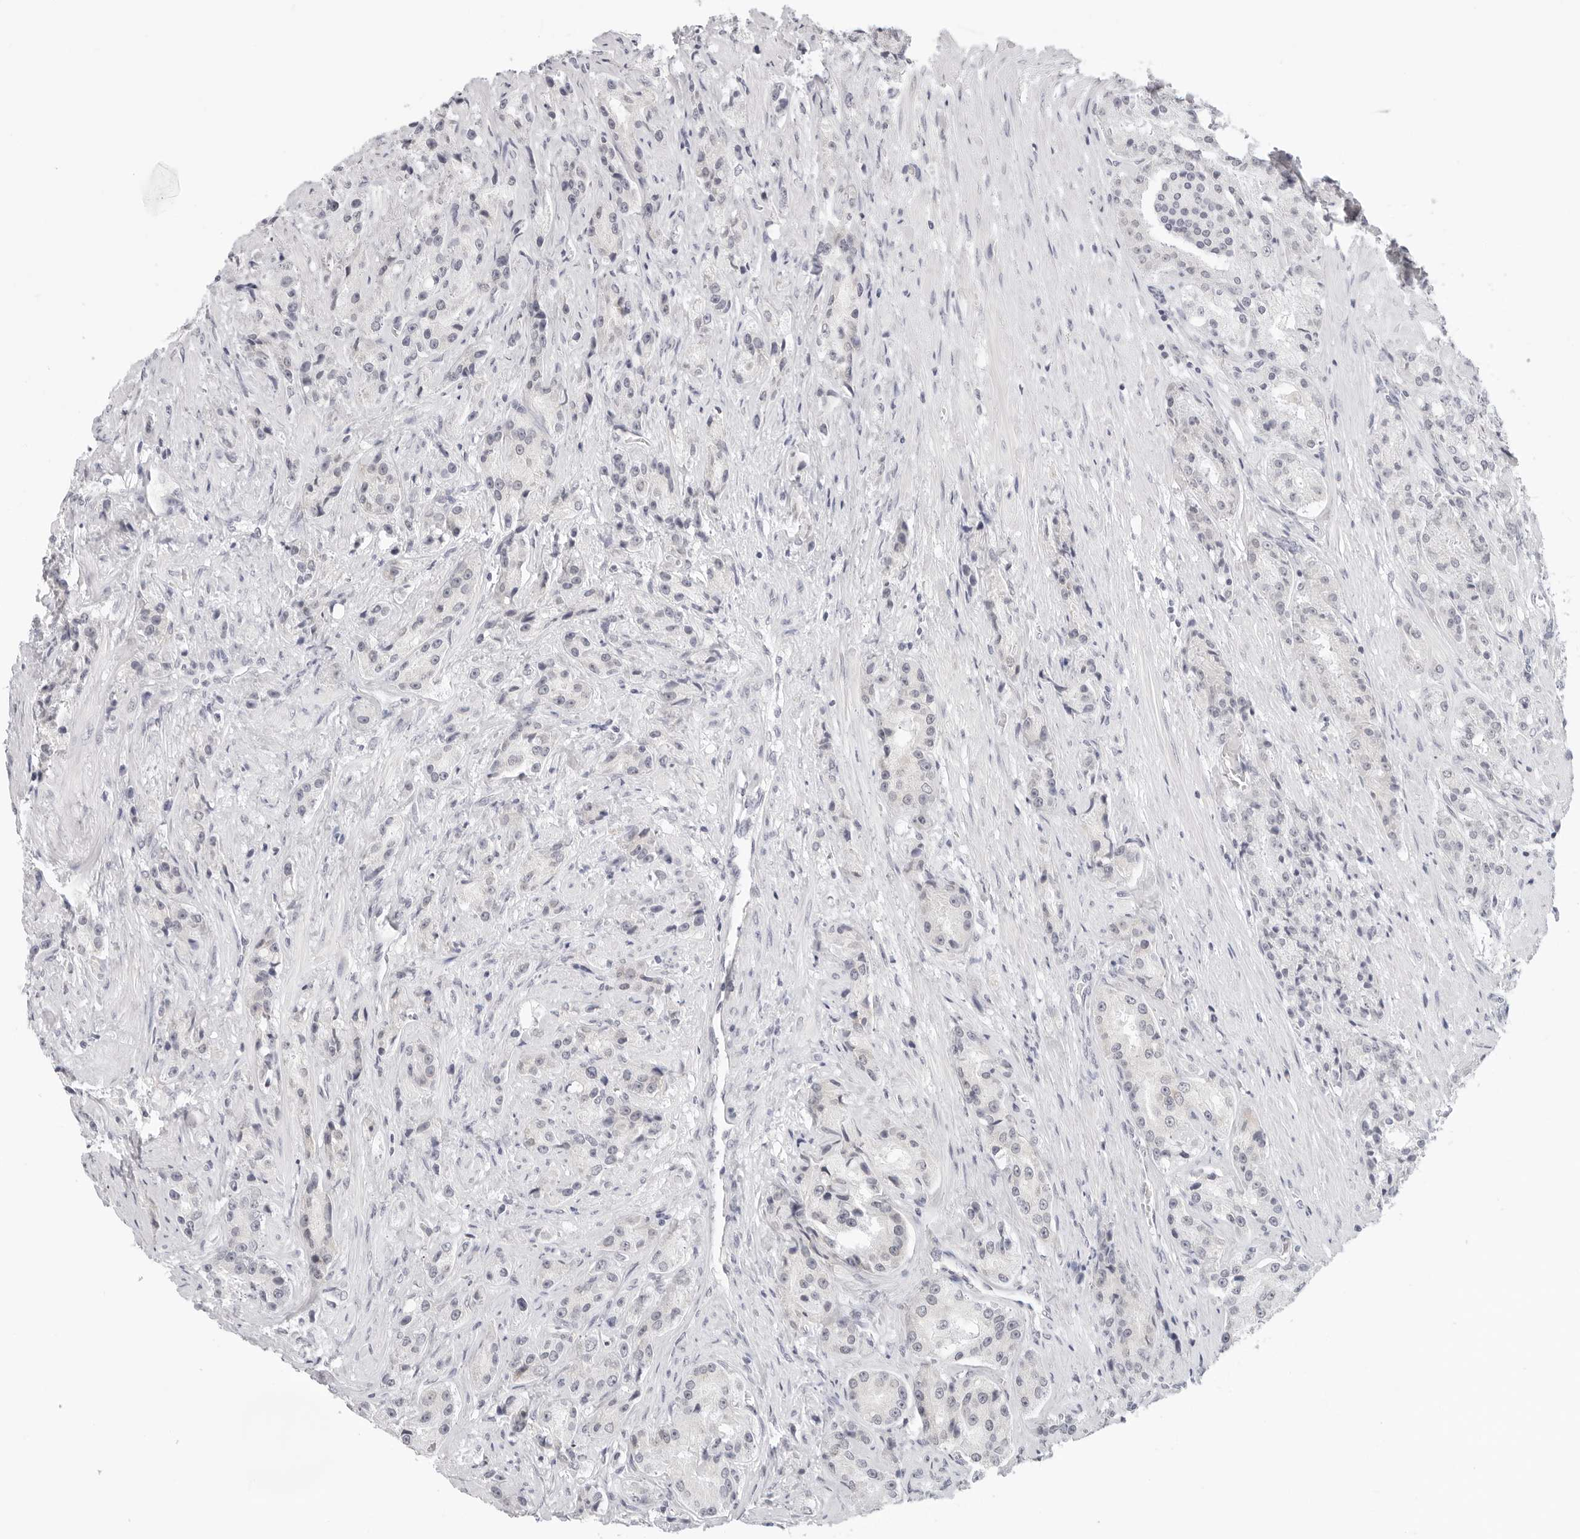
{"staining": {"intensity": "negative", "quantity": "none", "location": "none"}, "tissue": "prostate cancer", "cell_type": "Tumor cells", "image_type": "cancer", "snomed": [{"axis": "morphology", "description": "Adenocarcinoma, High grade"}, {"axis": "topography", "description": "Prostate"}], "caption": "Tumor cells show no significant protein staining in adenocarcinoma (high-grade) (prostate). (Brightfield microscopy of DAB (3,3'-diaminobenzidine) immunohistochemistry at high magnification).", "gene": "EDN2", "patient": {"sex": "male", "age": 60}}